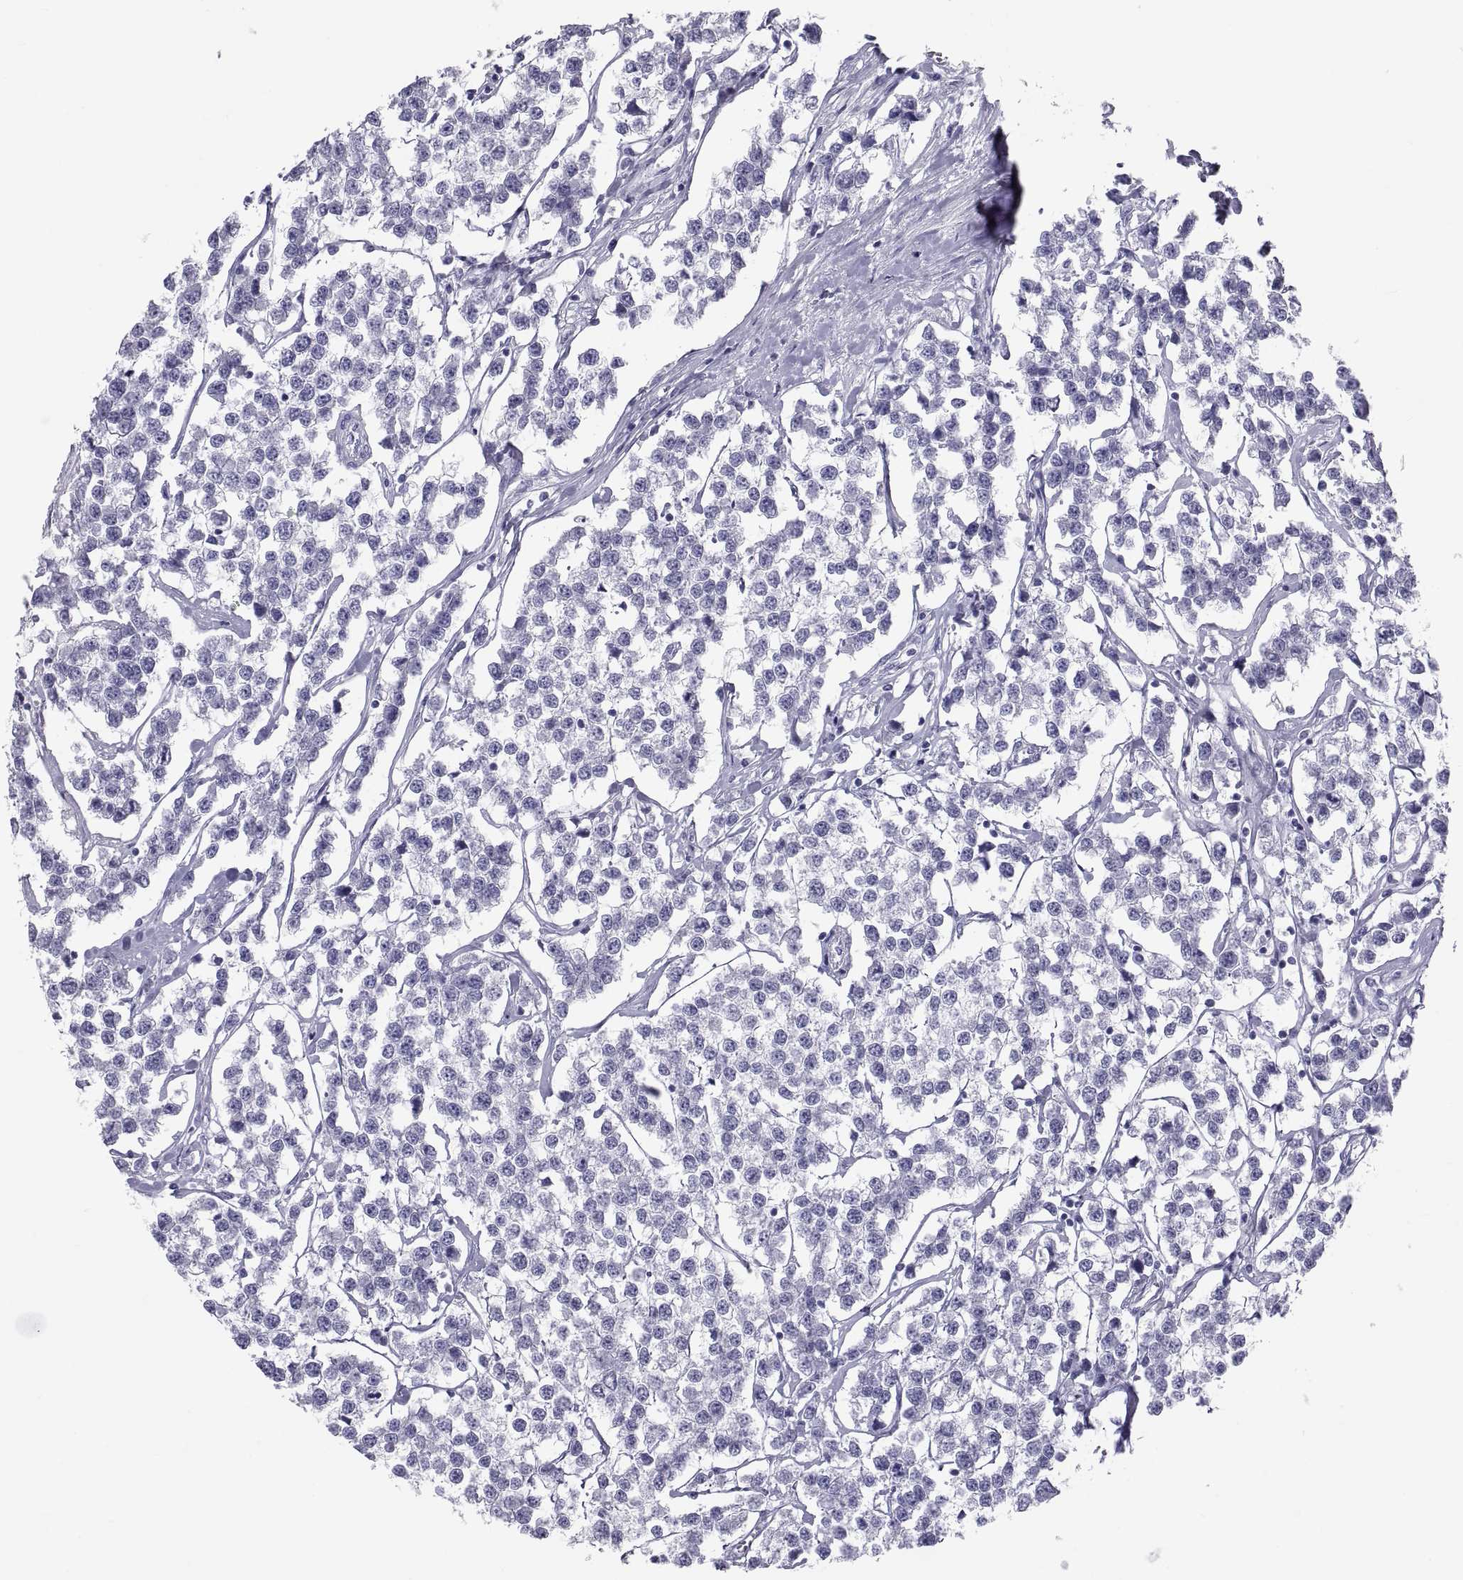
{"staining": {"intensity": "negative", "quantity": "none", "location": "none"}, "tissue": "testis cancer", "cell_type": "Tumor cells", "image_type": "cancer", "snomed": [{"axis": "morphology", "description": "Seminoma, NOS"}, {"axis": "topography", "description": "Testis"}], "caption": "Immunohistochemical staining of testis seminoma exhibits no significant staining in tumor cells.", "gene": "DEFB129", "patient": {"sex": "male", "age": 59}}